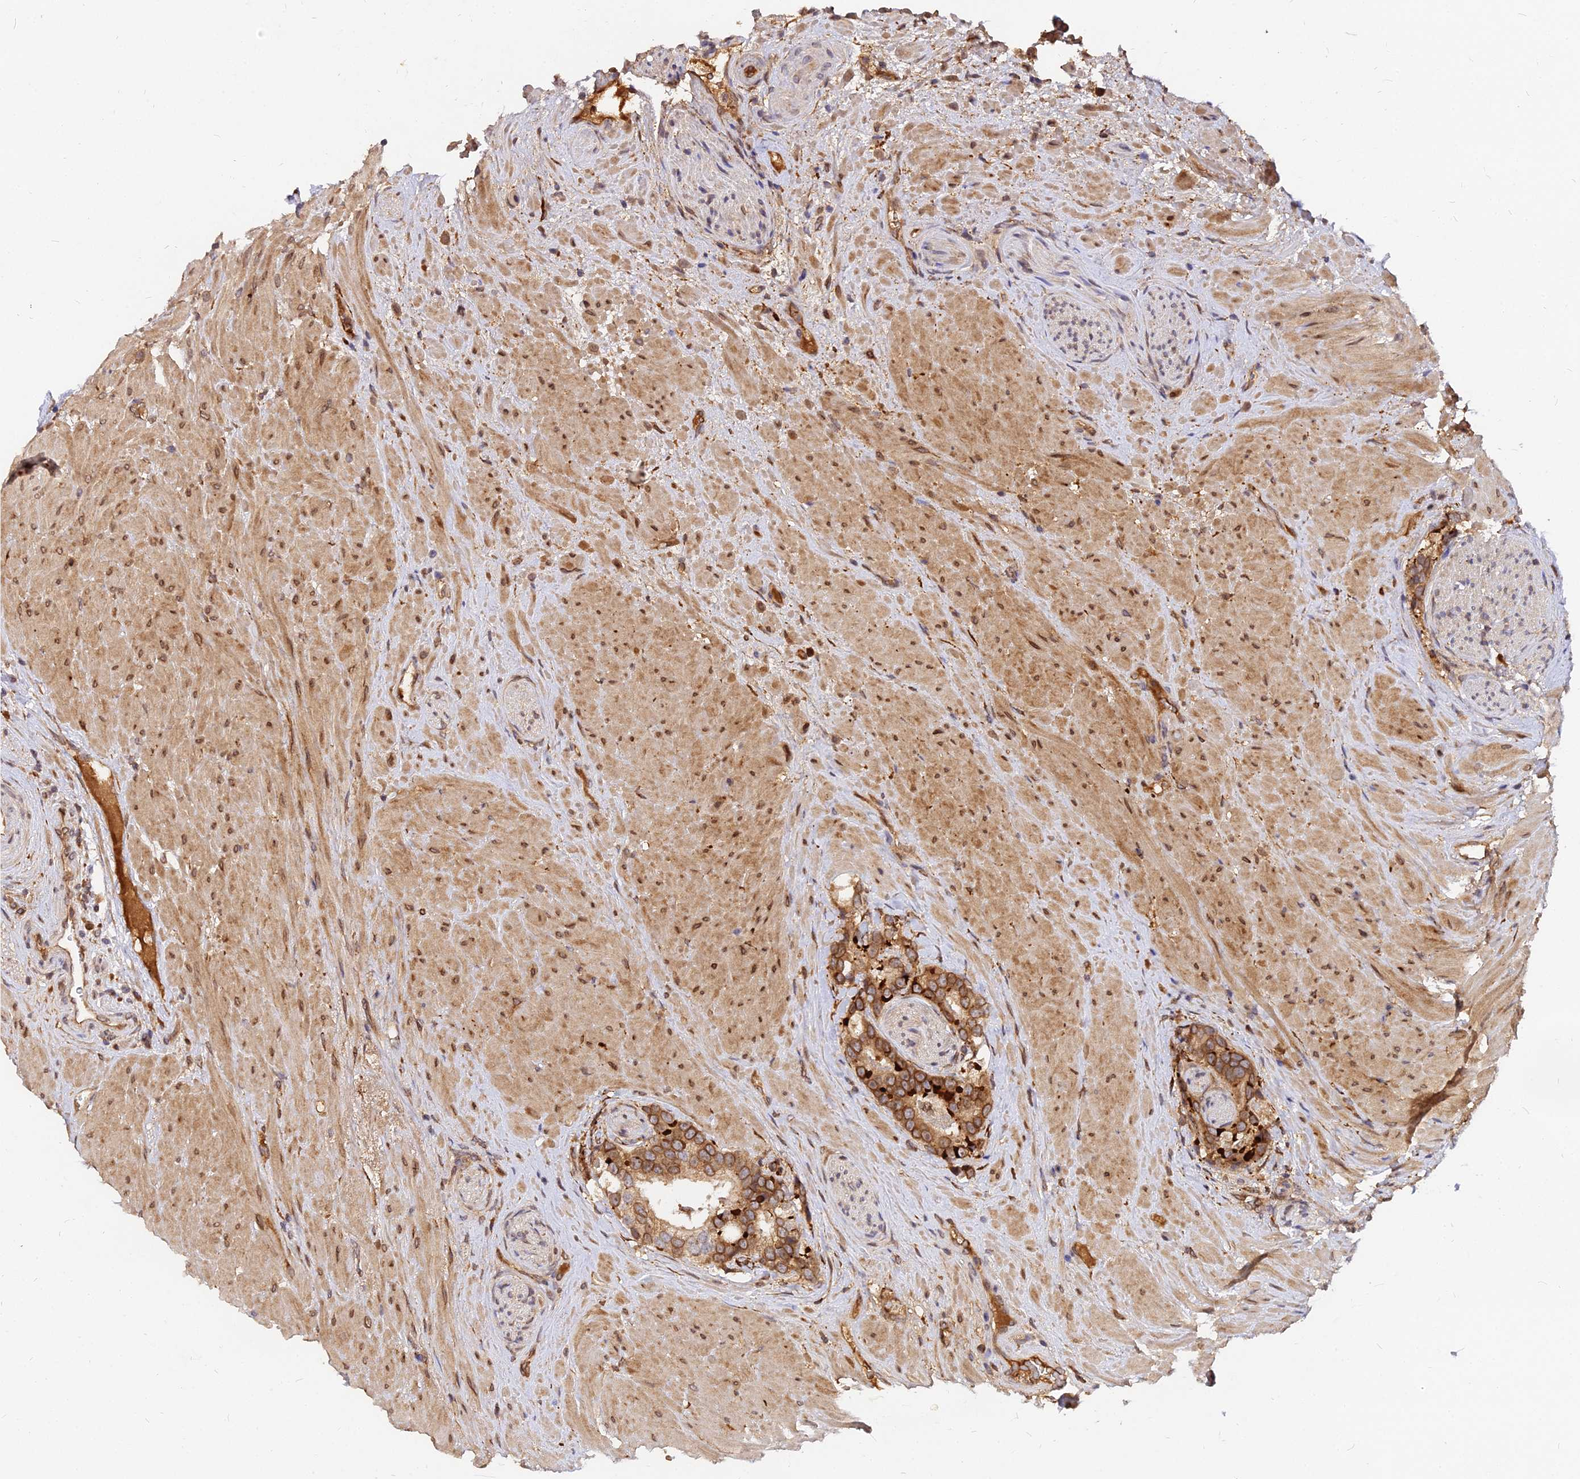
{"staining": {"intensity": "strong", "quantity": ">75%", "location": "cytoplasmic/membranous"}, "tissue": "prostate cancer", "cell_type": "Tumor cells", "image_type": "cancer", "snomed": [{"axis": "morphology", "description": "Adenocarcinoma, High grade"}, {"axis": "topography", "description": "Prostate"}], "caption": "Prostate adenocarcinoma (high-grade) stained with IHC demonstrates strong cytoplasmic/membranous staining in about >75% of tumor cells. The protein of interest is shown in brown color, while the nuclei are stained blue.", "gene": "PDE4D", "patient": {"sex": "male", "age": 74}}